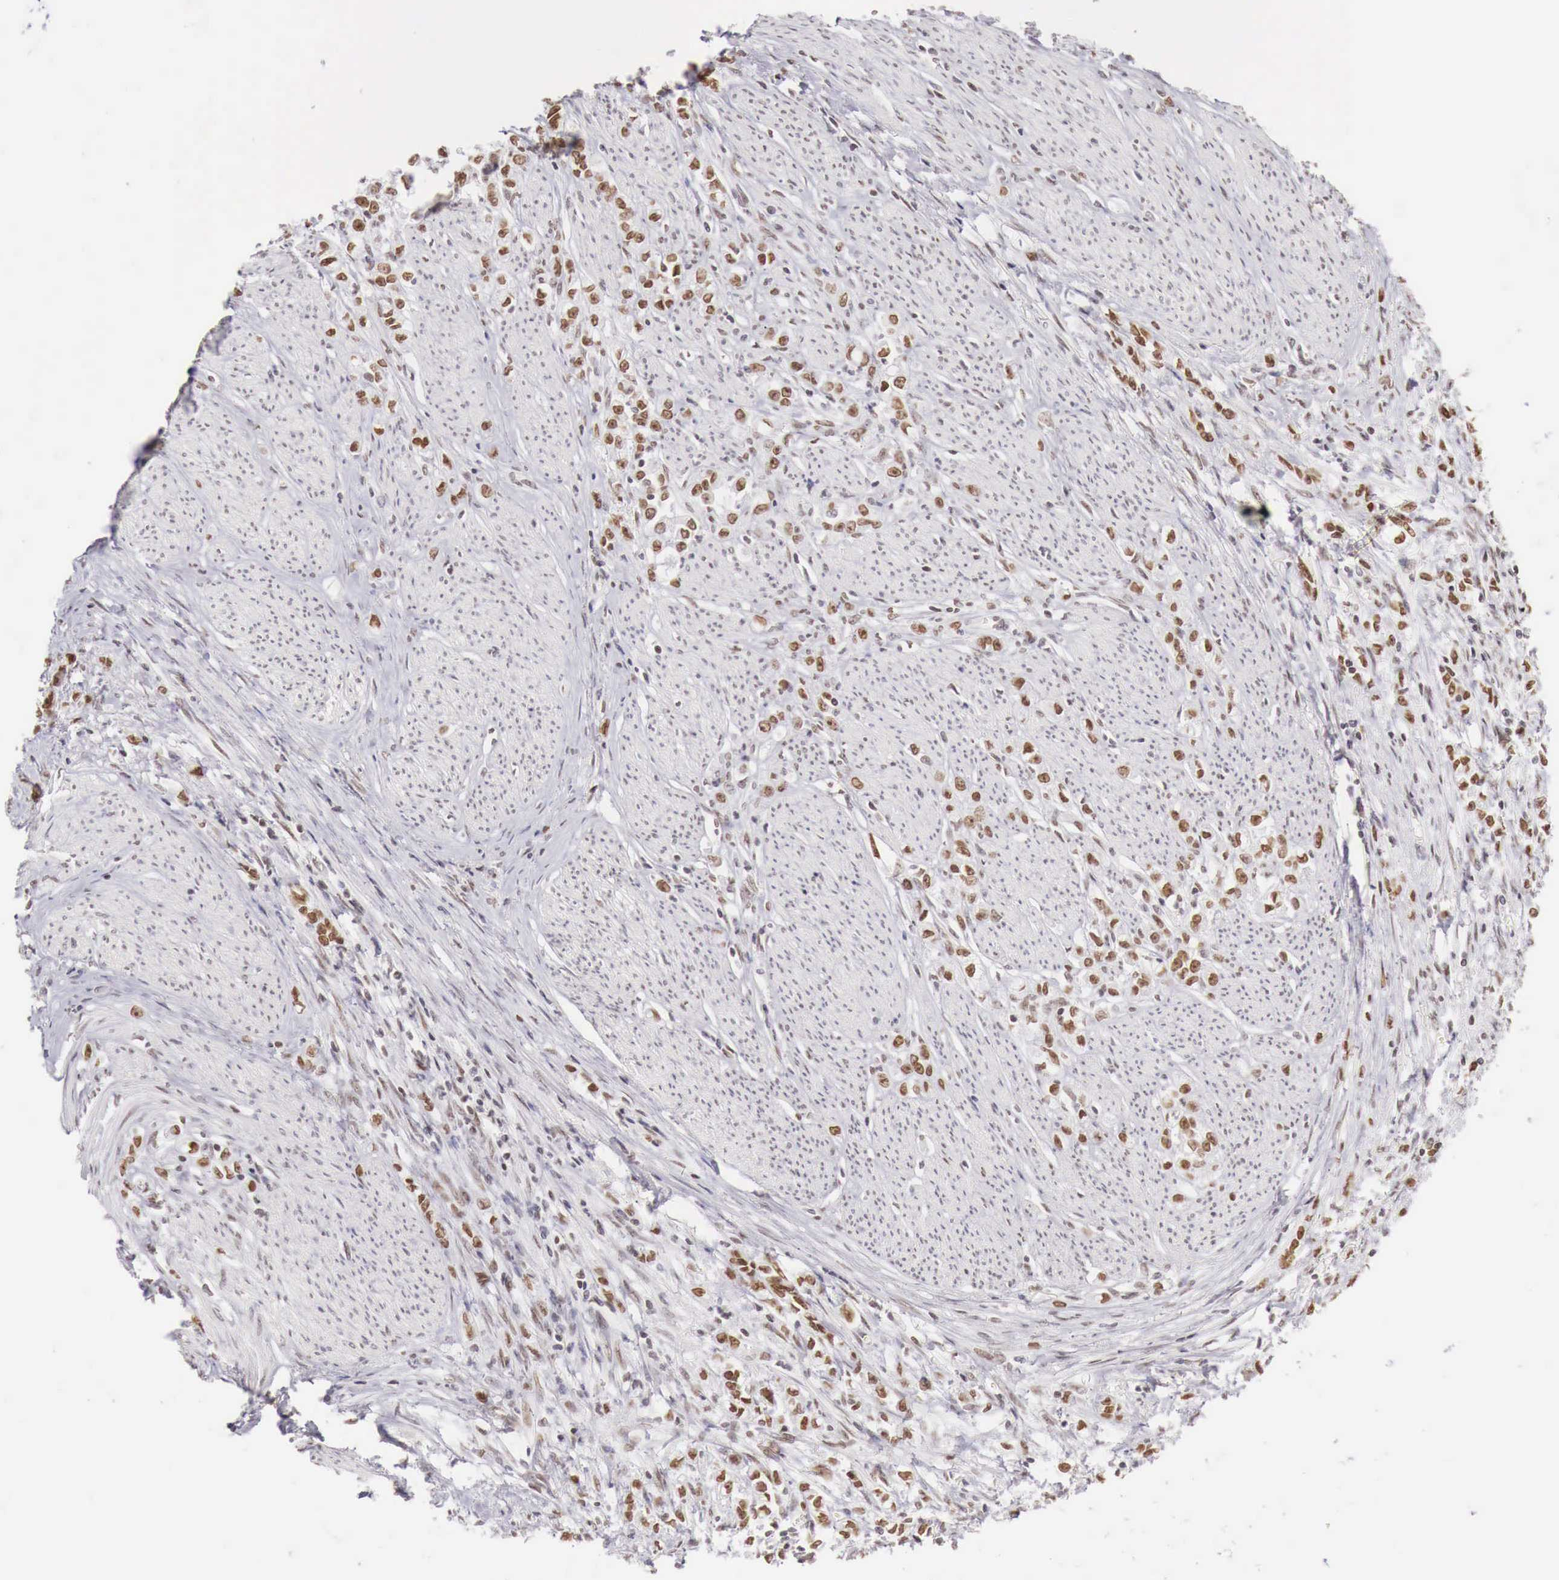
{"staining": {"intensity": "moderate", "quantity": "25%-75%", "location": "nuclear"}, "tissue": "stomach cancer", "cell_type": "Tumor cells", "image_type": "cancer", "snomed": [{"axis": "morphology", "description": "Adenocarcinoma, NOS"}, {"axis": "topography", "description": "Stomach"}], "caption": "A photomicrograph of stomach adenocarcinoma stained for a protein demonstrates moderate nuclear brown staining in tumor cells.", "gene": "PHF14", "patient": {"sex": "male", "age": 72}}